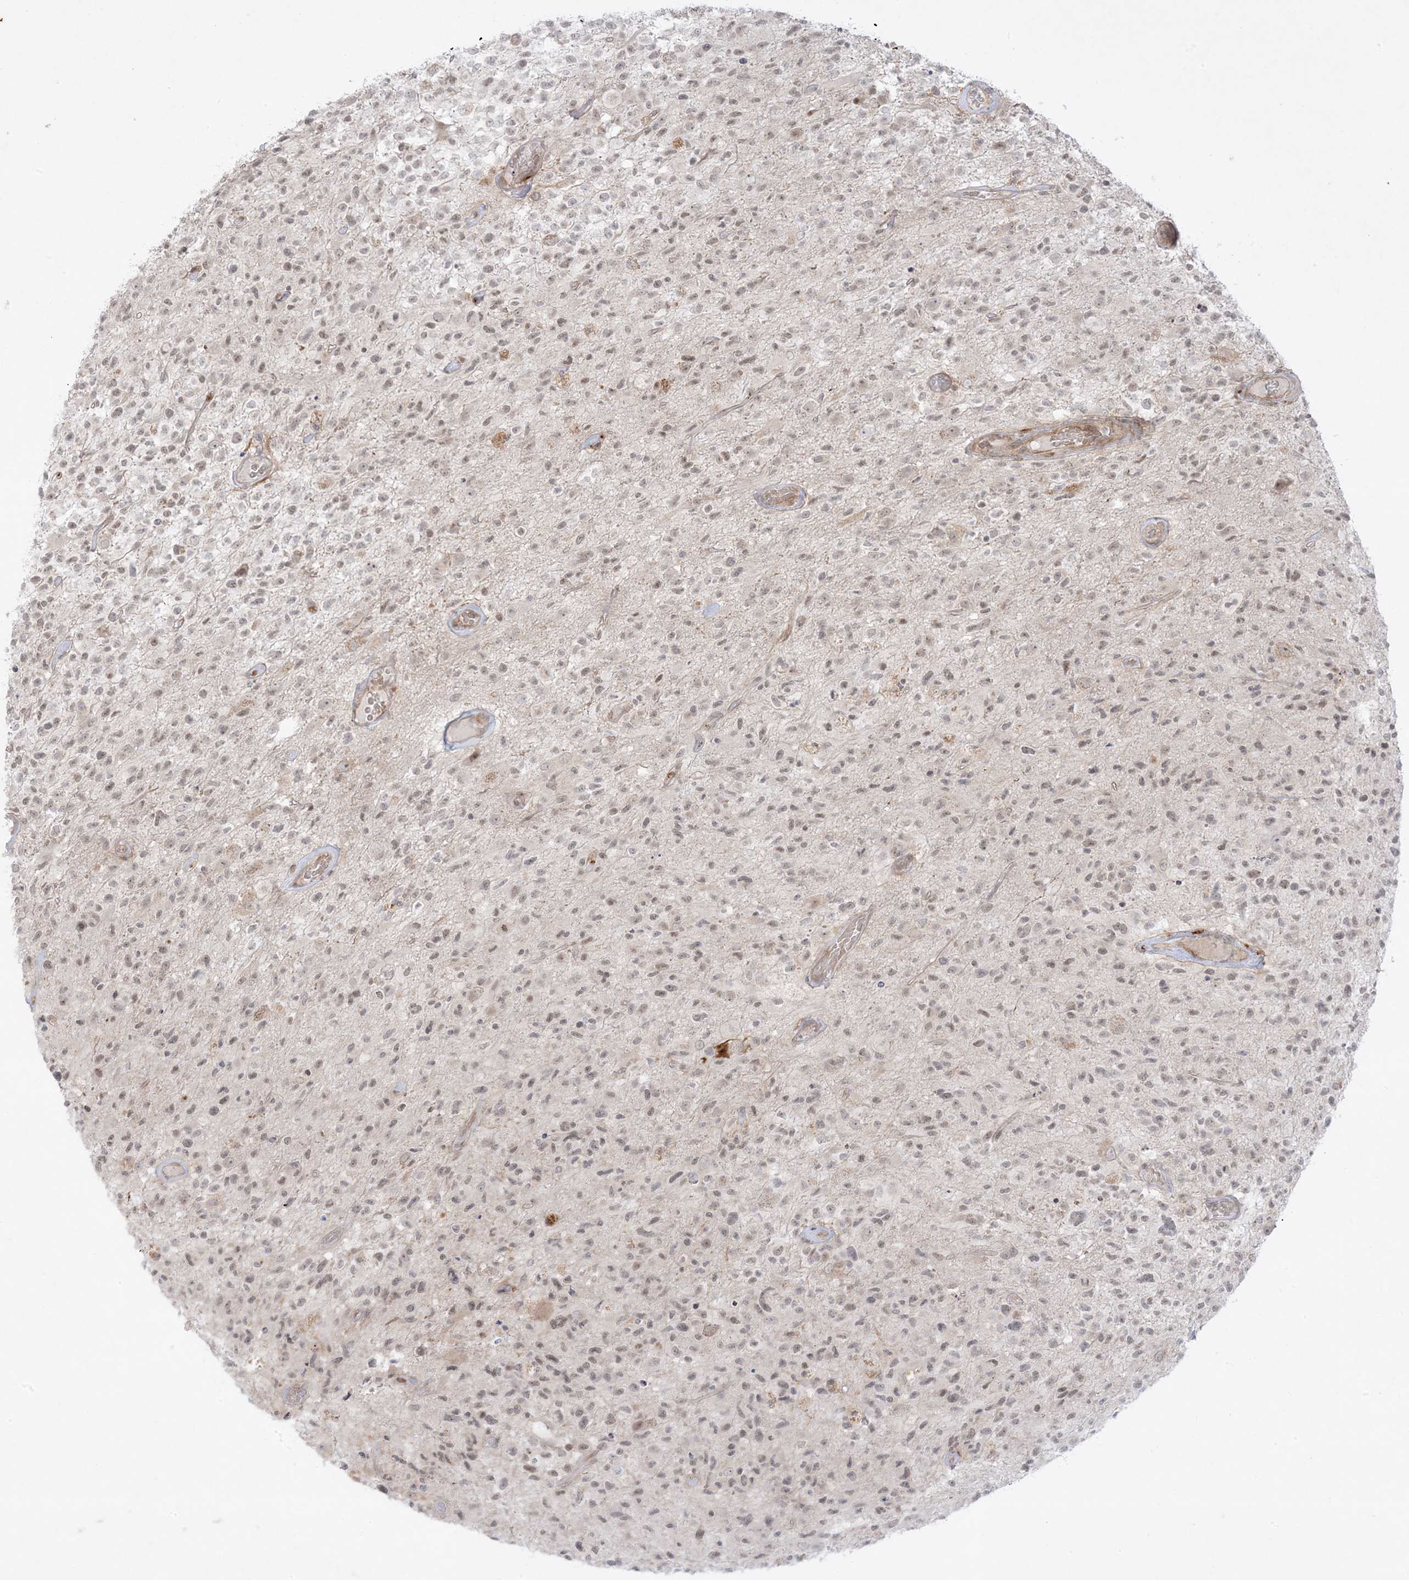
{"staining": {"intensity": "weak", "quantity": ">75%", "location": "nuclear"}, "tissue": "glioma", "cell_type": "Tumor cells", "image_type": "cancer", "snomed": [{"axis": "morphology", "description": "Glioma, malignant, High grade"}, {"axis": "morphology", "description": "Glioblastoma, NOS"}, {"axis": "topography", "description": "Brain"}], "caption": "Glioma stained with immunohistochemistry (IHC) shows weak nuclear staining in about >75% of tumor cells.", "gene": "PTK6", "patient": {"sex": "male", "age": 60}}